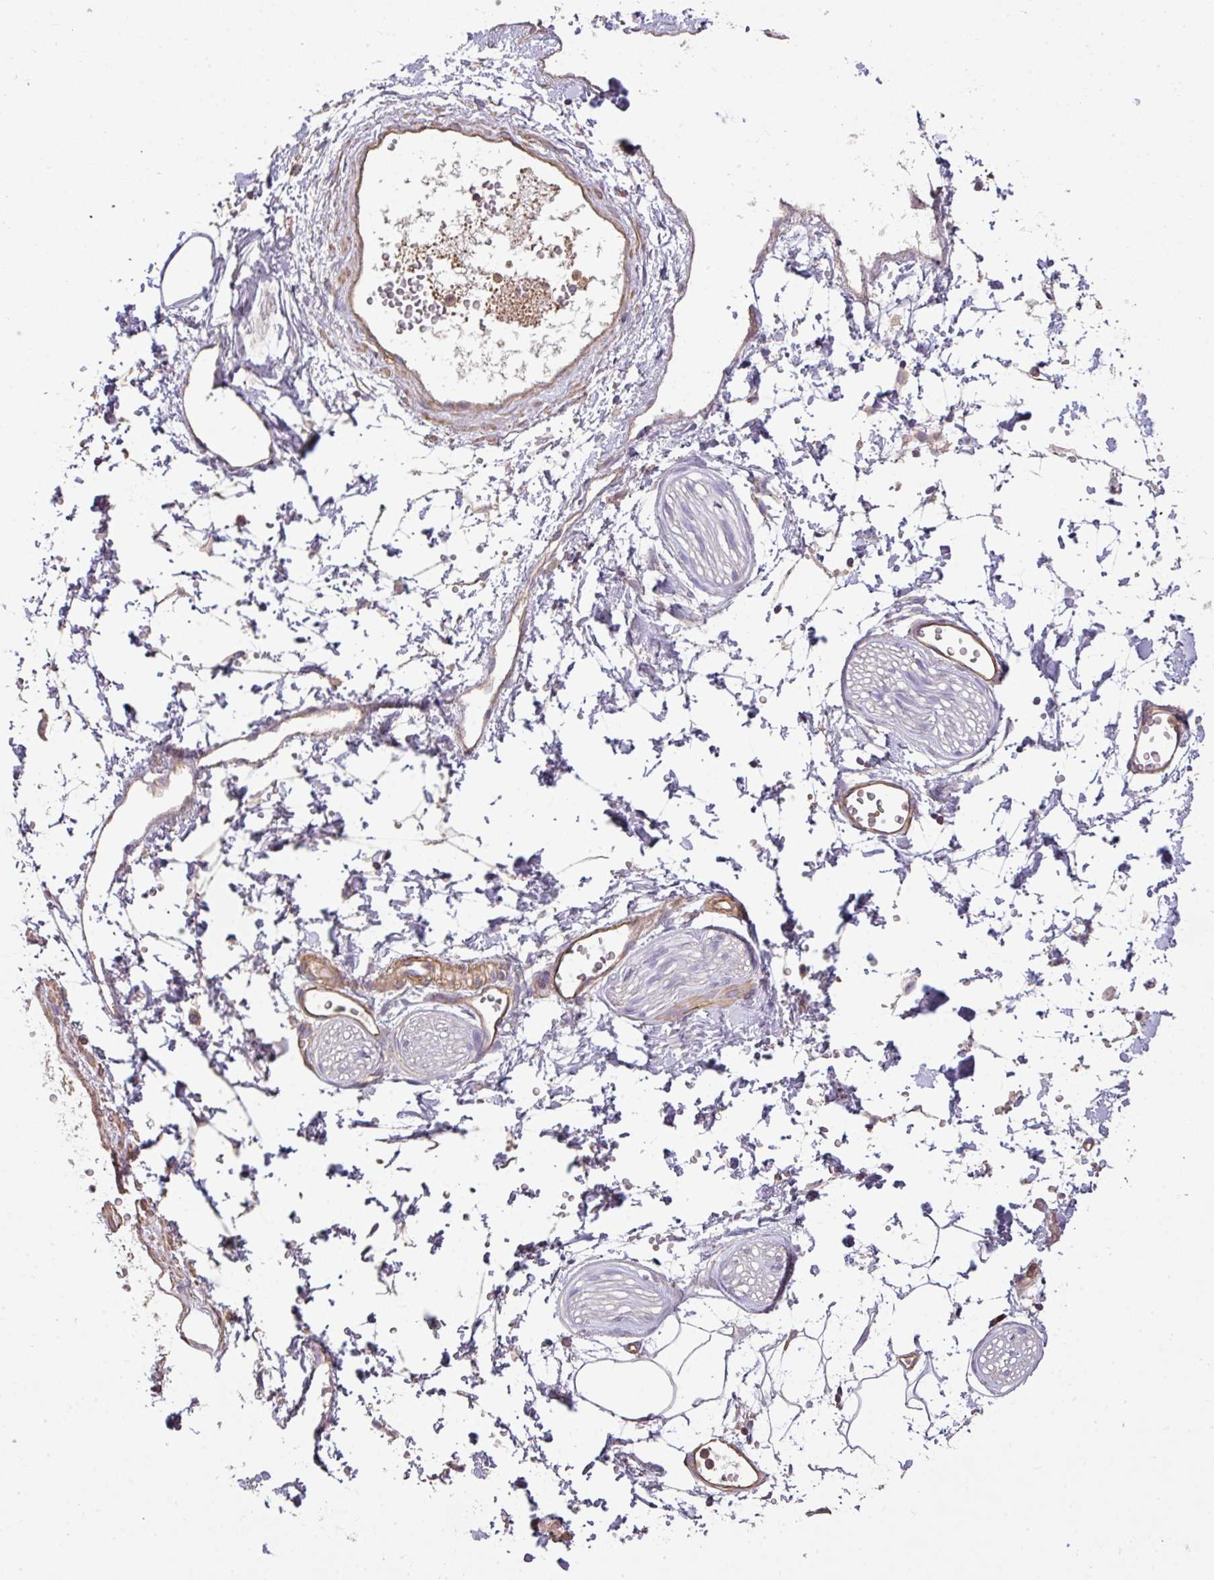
{"staining": {"intensity": "negative", "quantity": "none", "location": "none"}, "tissue": "adipose tissue", "cell_type": "Adipocytes", "image_type": "normal", "snomed": [{"axis": "morphology", "description": "Normal tissue, NOS"}, {"axis": "topography", "description": "Prostate"}, {"axis": "topography", "description": "Peripheral nerve tissue"}], "caption": "This is an IHC micrograph of benign adipose tissue. There is no positivity in adipocytes.", "gene": "CALML4", "patient": {"sex": "male", "age": 55}}